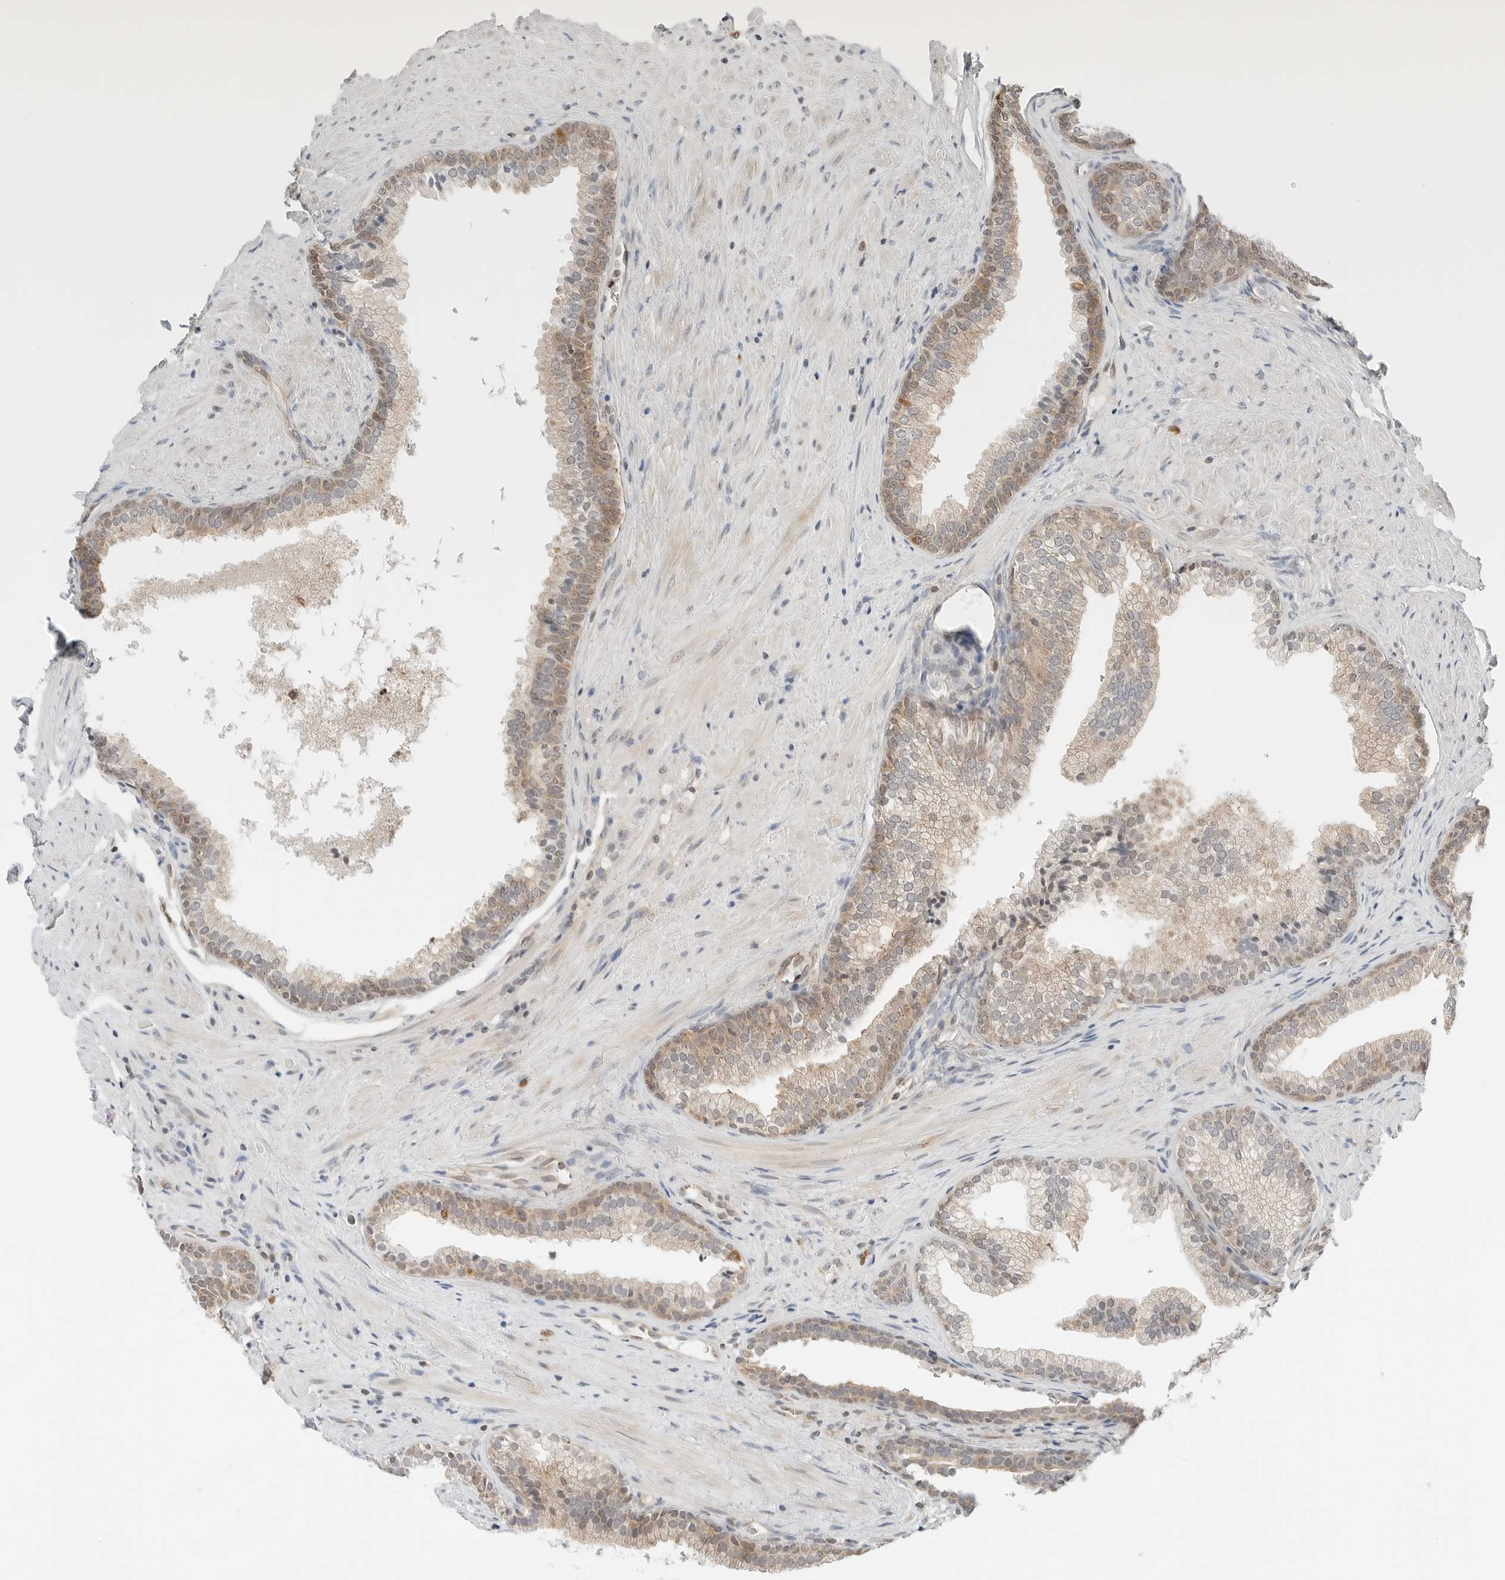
{"staining": {"intensity": "weak", "quantity": "25%-75%", "location": "cytoplasmic/membranous"}, "tissue": "prostate", "cell_type": "Glandular cells", "image_type": "normal", "snomed": [{"axis": "morphology", "description": "Normal tissue, NOS"}, {"axis": "topography", "description": "Prostate"}], "caption": "DAB (3,3'-diaminobenzidine) immunohistochemical staining of normal prostate shows weak cytoplasmic/membranous protein expression in approximately 25%-75% of glandular cells. Using DAB (brown) and hematoxylin (blue) stains, captured at high magnification using brightfield microscopy.", "gene": "IQCC", "patient": {"sex": "male", "age": 76}}